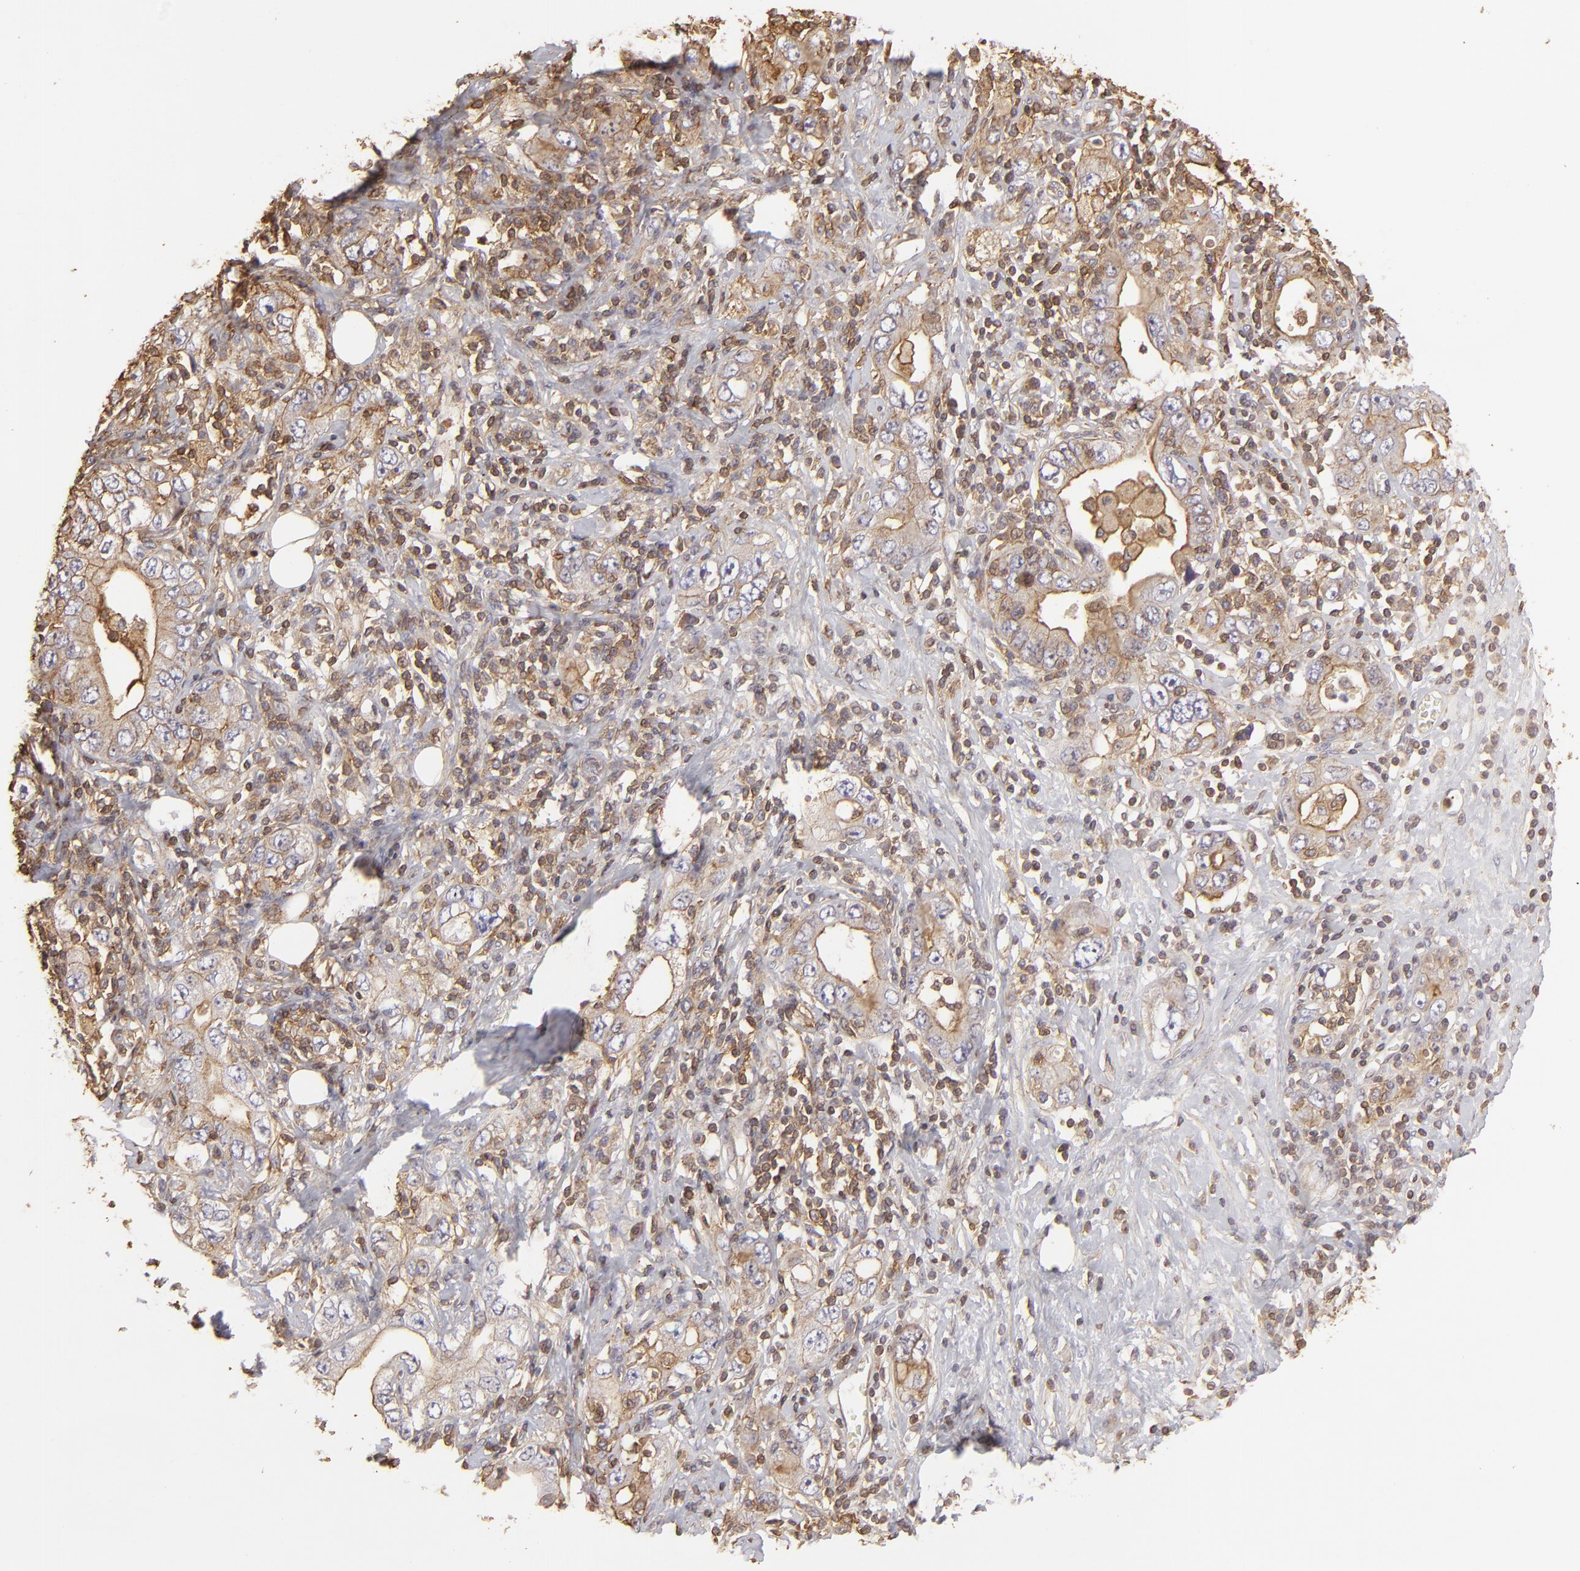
{"staining": {"intensity": "weak", "quantity": ">75%", "location": "cytoplasmic/membranous"}, "tissue": "stomach cancer", "cell_type": "Tumor cells", "image_type": "cancer", "snomed": [{"axis": "morphology", "description": "Adenocarcinoma, NOS"}, {"axis": "topography", "description": "Stomach, lower"}], "caption": "Brown immunohistochemical staining in stomach cancer shows weak cytoplasmic/membranous staining in approximately >75% of tumor cells. (DAB IHC, brown staining for protein, blue staining for nuclei).", "gene": "ACTB", "patient": {"sex": "female", "age": 93}}